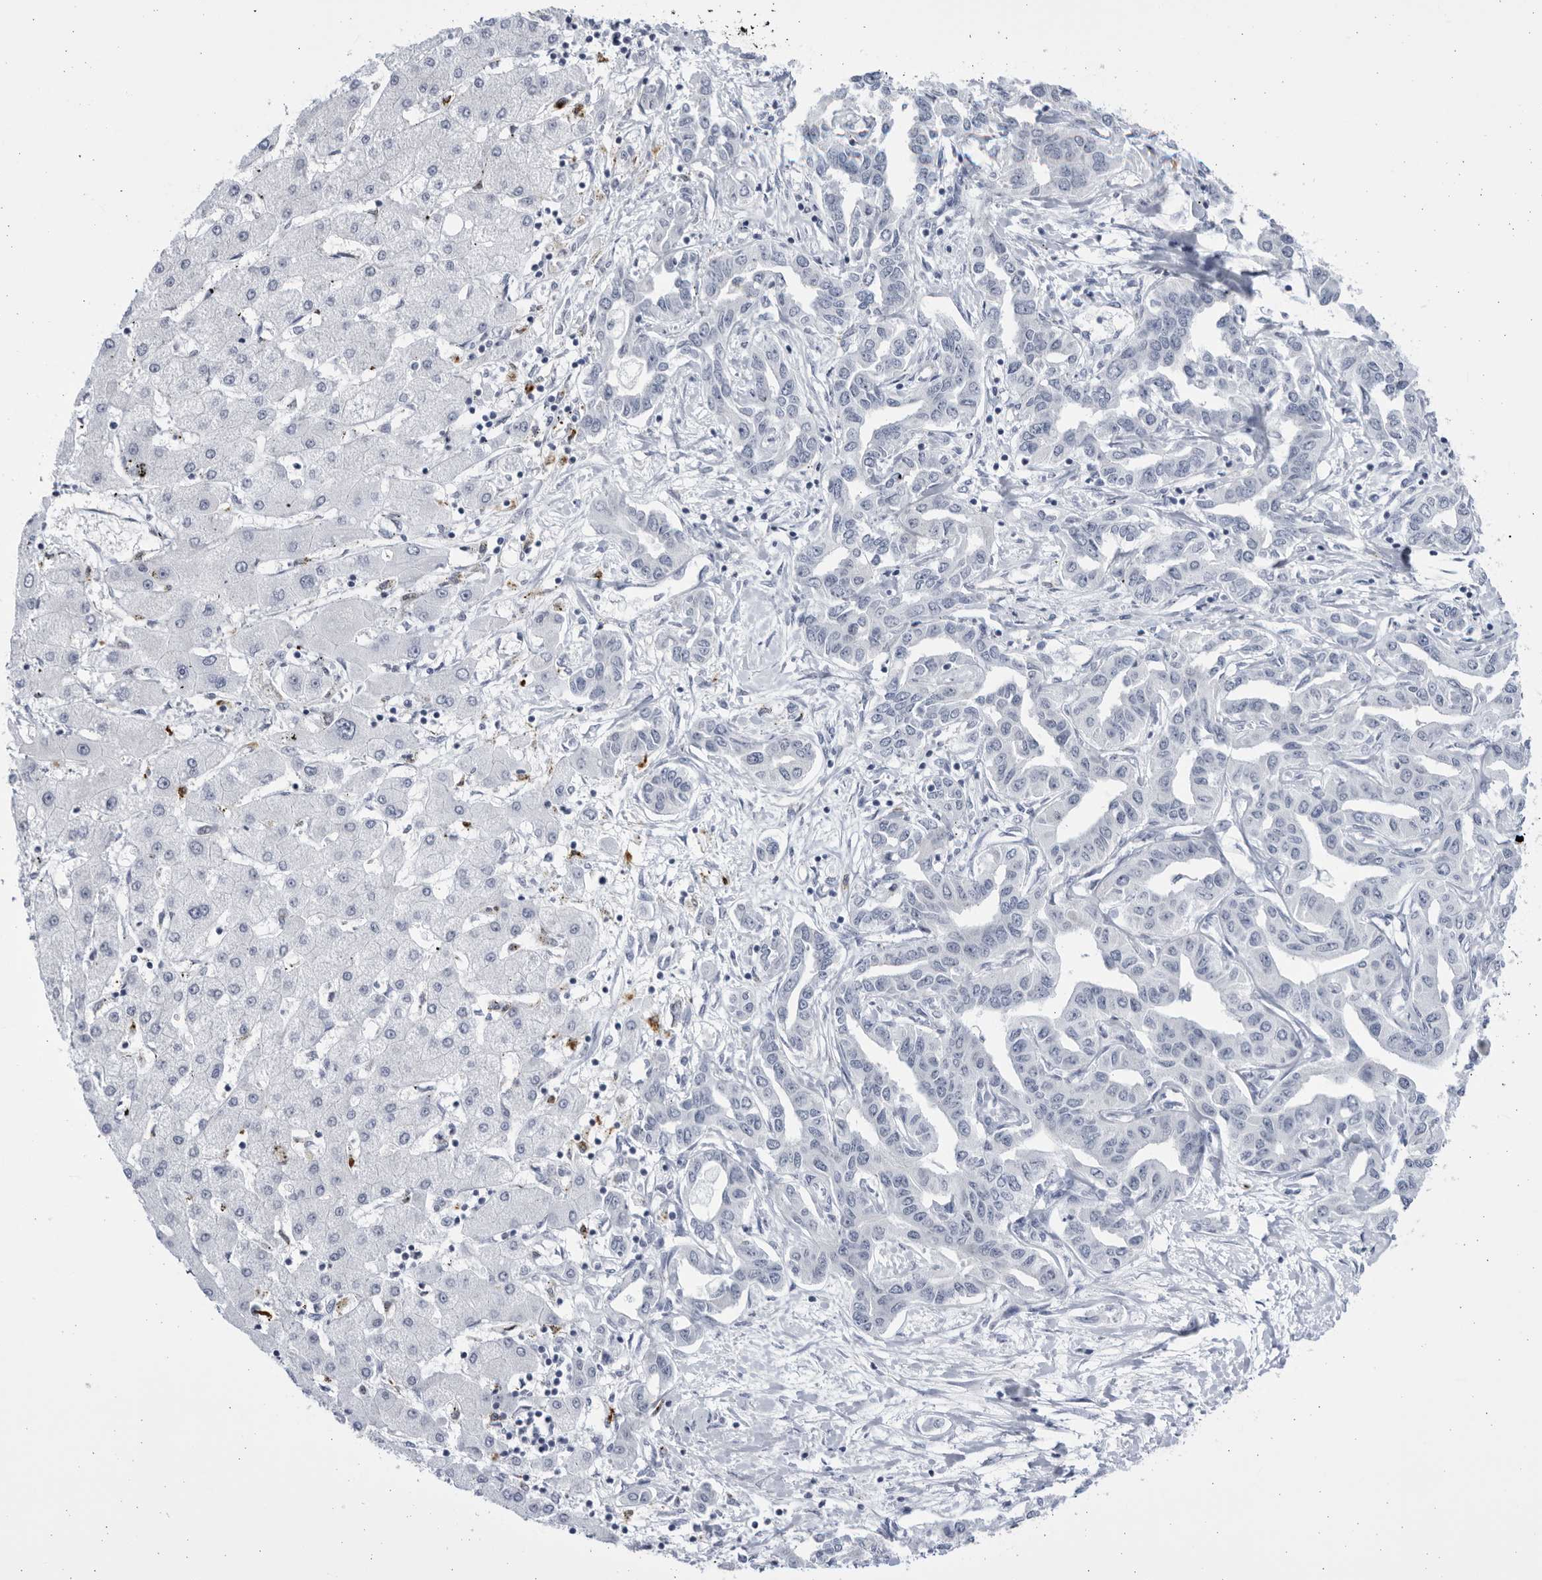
{"staining": {"intensity": "negative", "quantity": "none", "location": "none"}, "tissue": "liver cancer", "cell_type": "Tumor cells", "image_type": "cancer", "snomed": [{"axis": "morphology", "description": "Cholangiocarcinoma"}, {"axis": "topography", "description": "Liver"}], "caption": "An IHC image of liver cancer is shown. There is no staining in tumor cells of liver cancer.", "gene": "CCDC181", "patient": {"sex": "male", "age": 59}}